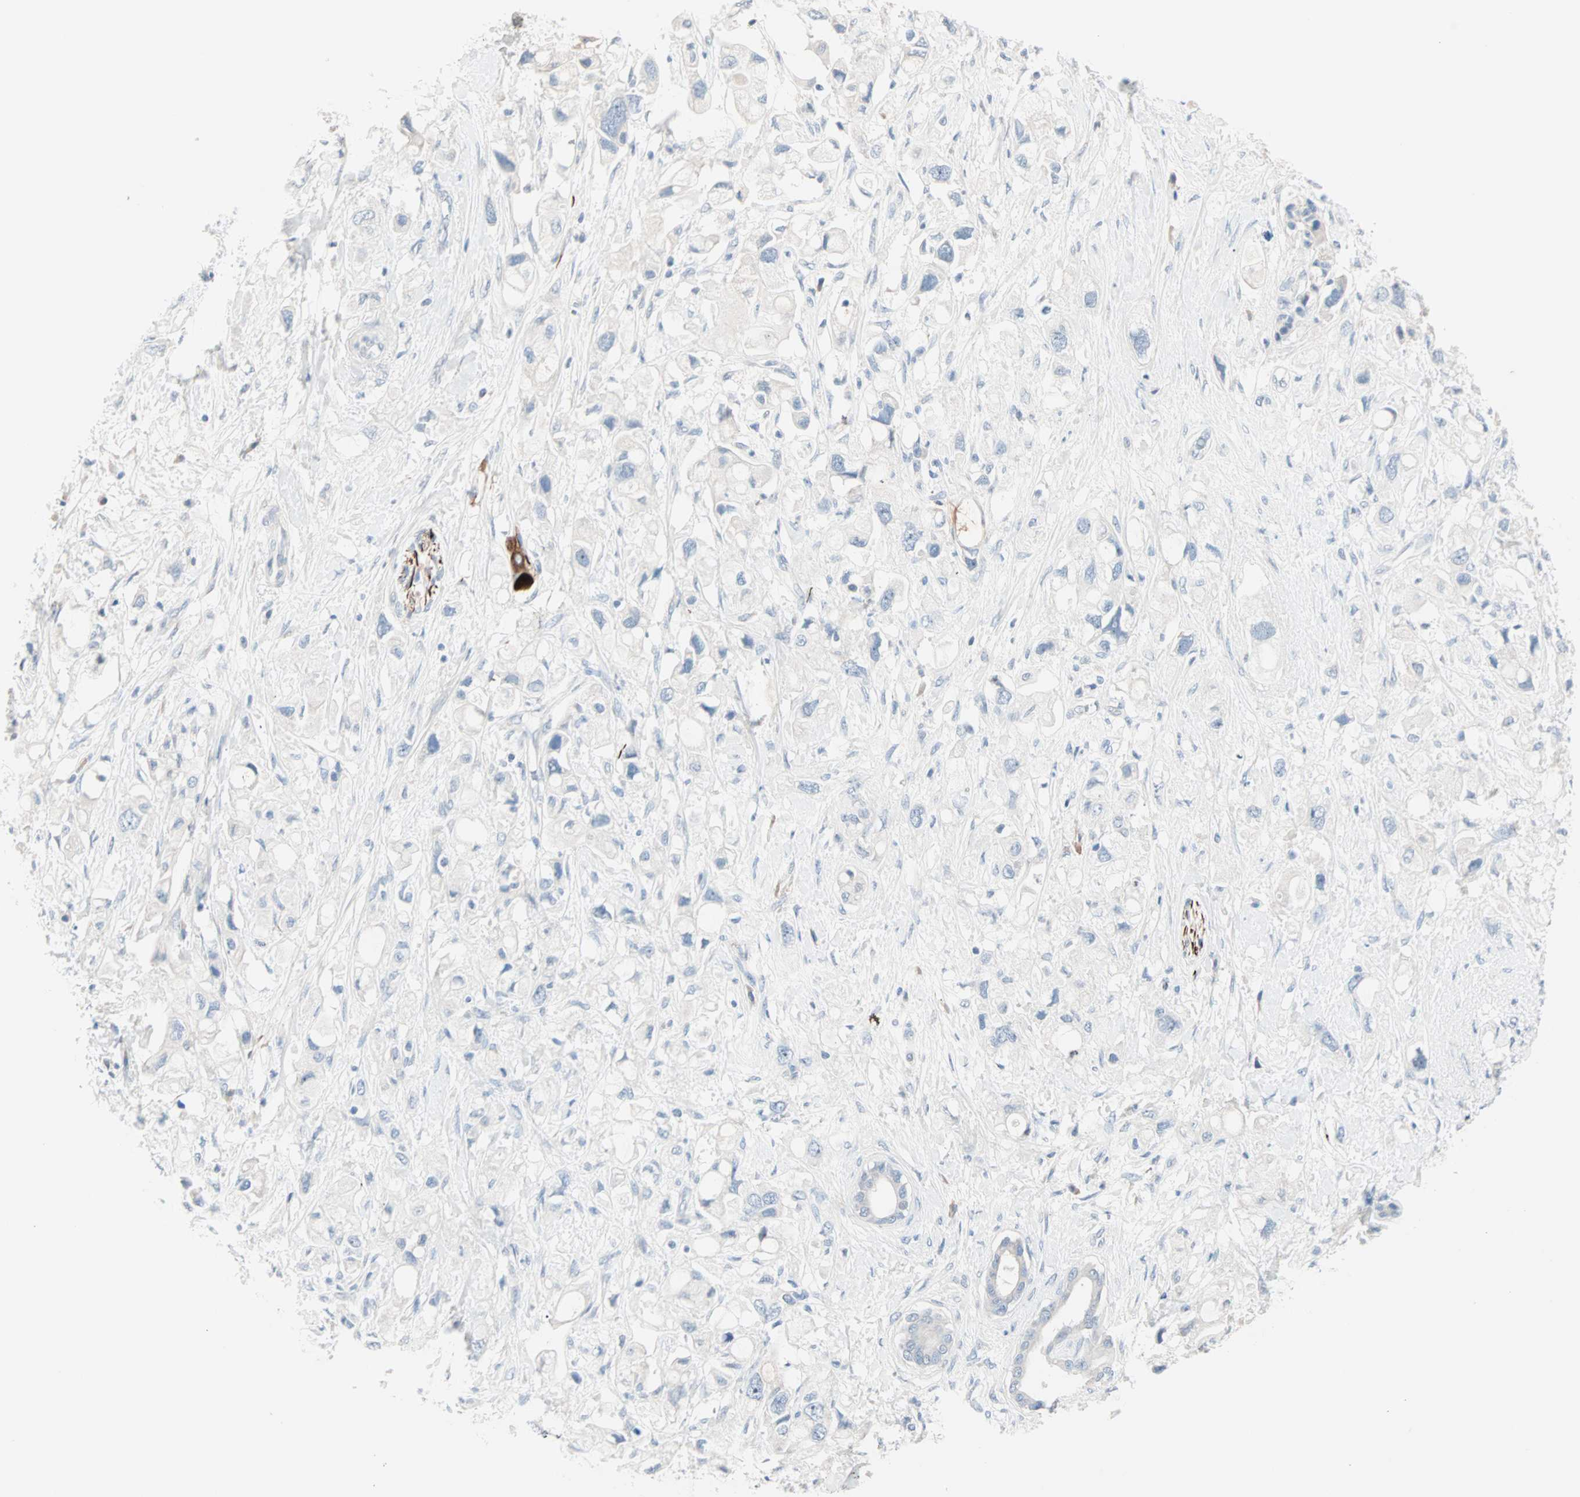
{"staining": {"intensity": "negative", "quantity": "none", "location": "none"}, "tissue": "pancreatic cancer", "cell_type": "Tumor cells", "image_type": "cancer", "snomed": [{"axis": "morphology", "description": "Adenocarcinoma, NOS"}, {"axis": "topography", "description": "Pancreas"}], "caption": "Immunohistochemical staining of pancreatic cancer displays no significant staining in tumor cells.", "gene": "NEFH", "patient": {"sex": "female", "age": 56}}